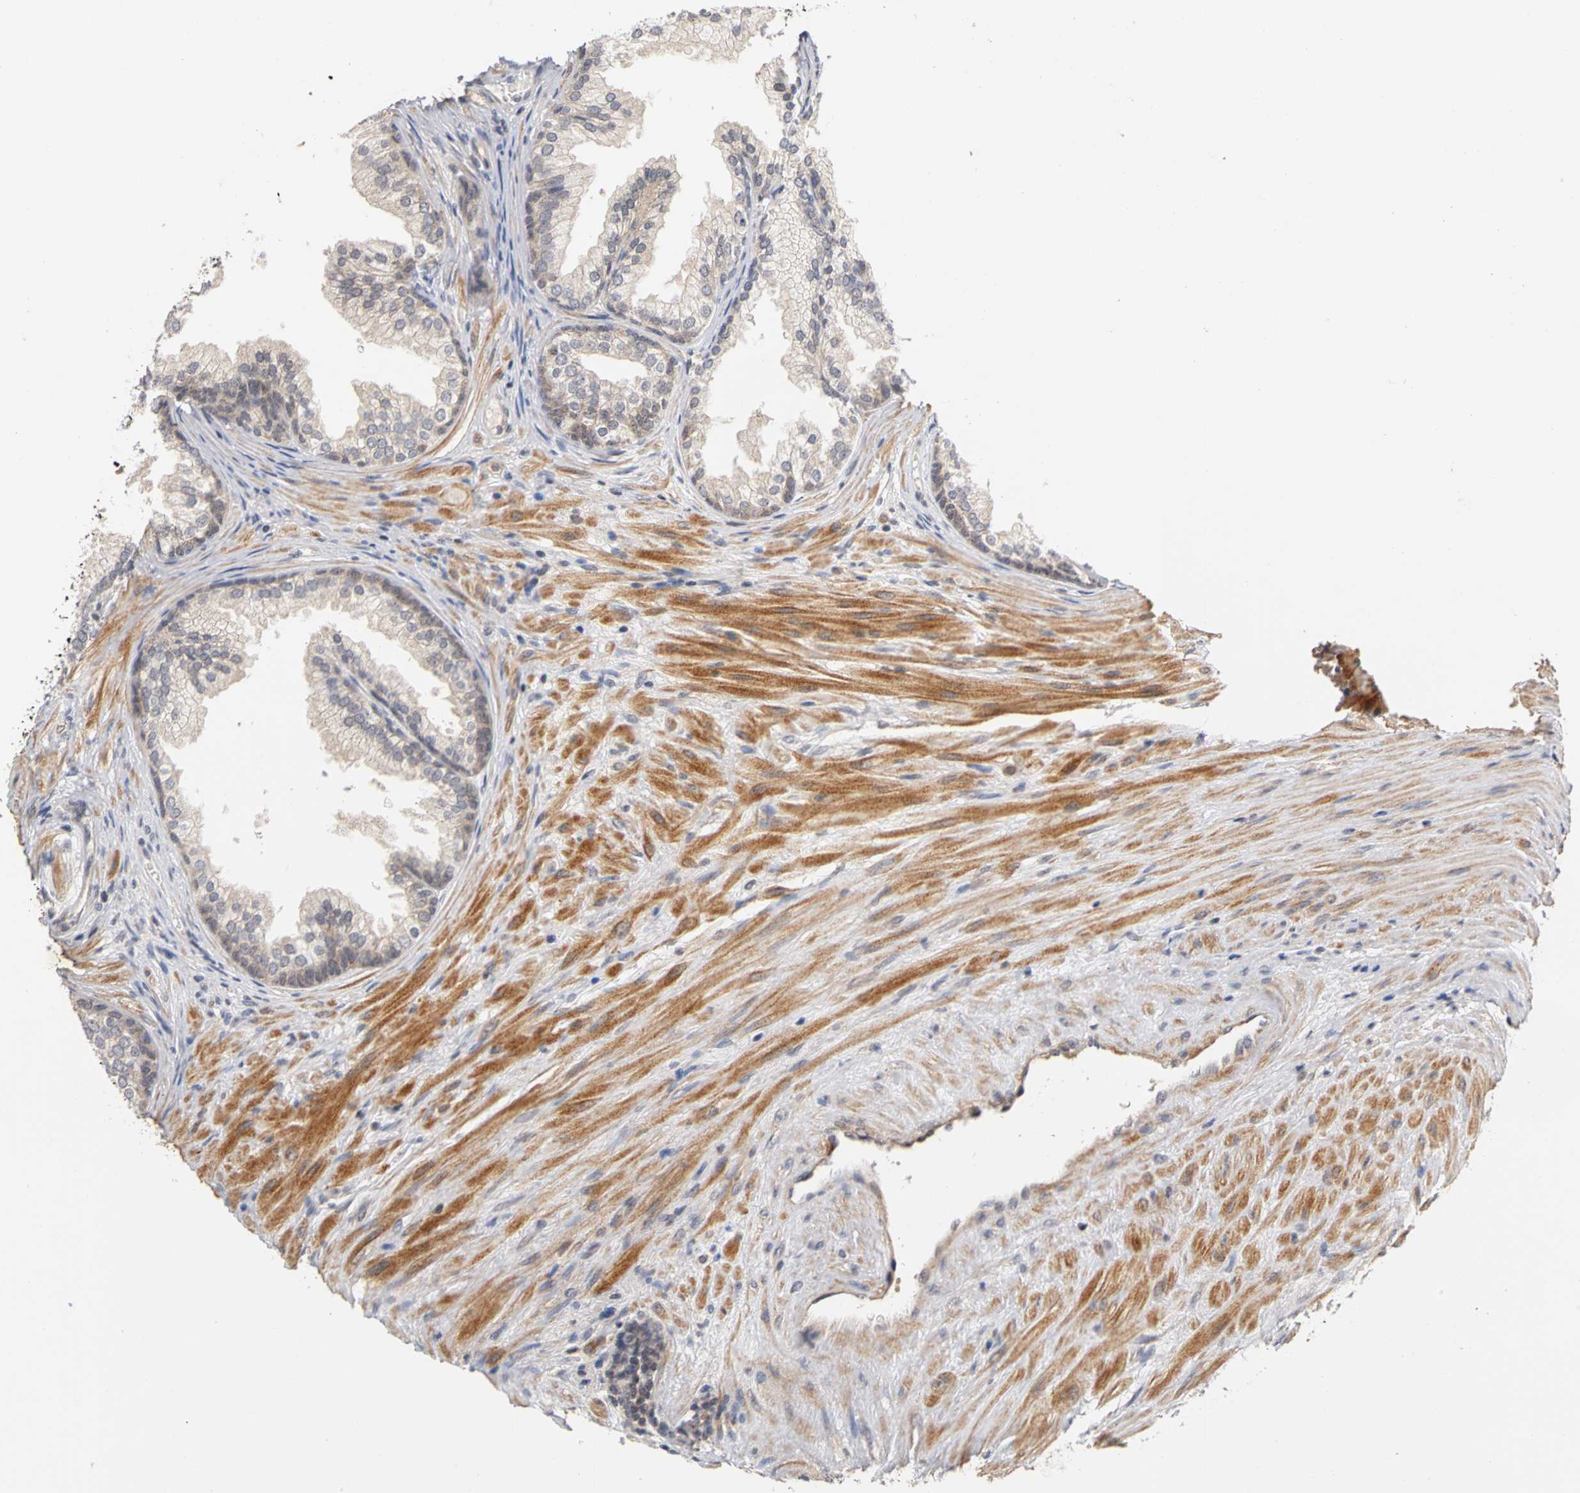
{"staining": {"intensity": "negative", "quantity": "none", "location": "none"}, "tissue": "prostate", "cell_type": "Glandular cells", "image_type": "normal", "snomed": [{"axis": "morphology", "description": "Normal tissue, NOS"}, {"axis": "topography", "description": "Prostate"}], "caption": "Human prostate stained for a protein using IHC reveals no staining in glandular cells.", "gene": "UBE2M", "patient": {"sex": "male", "age": 76}}